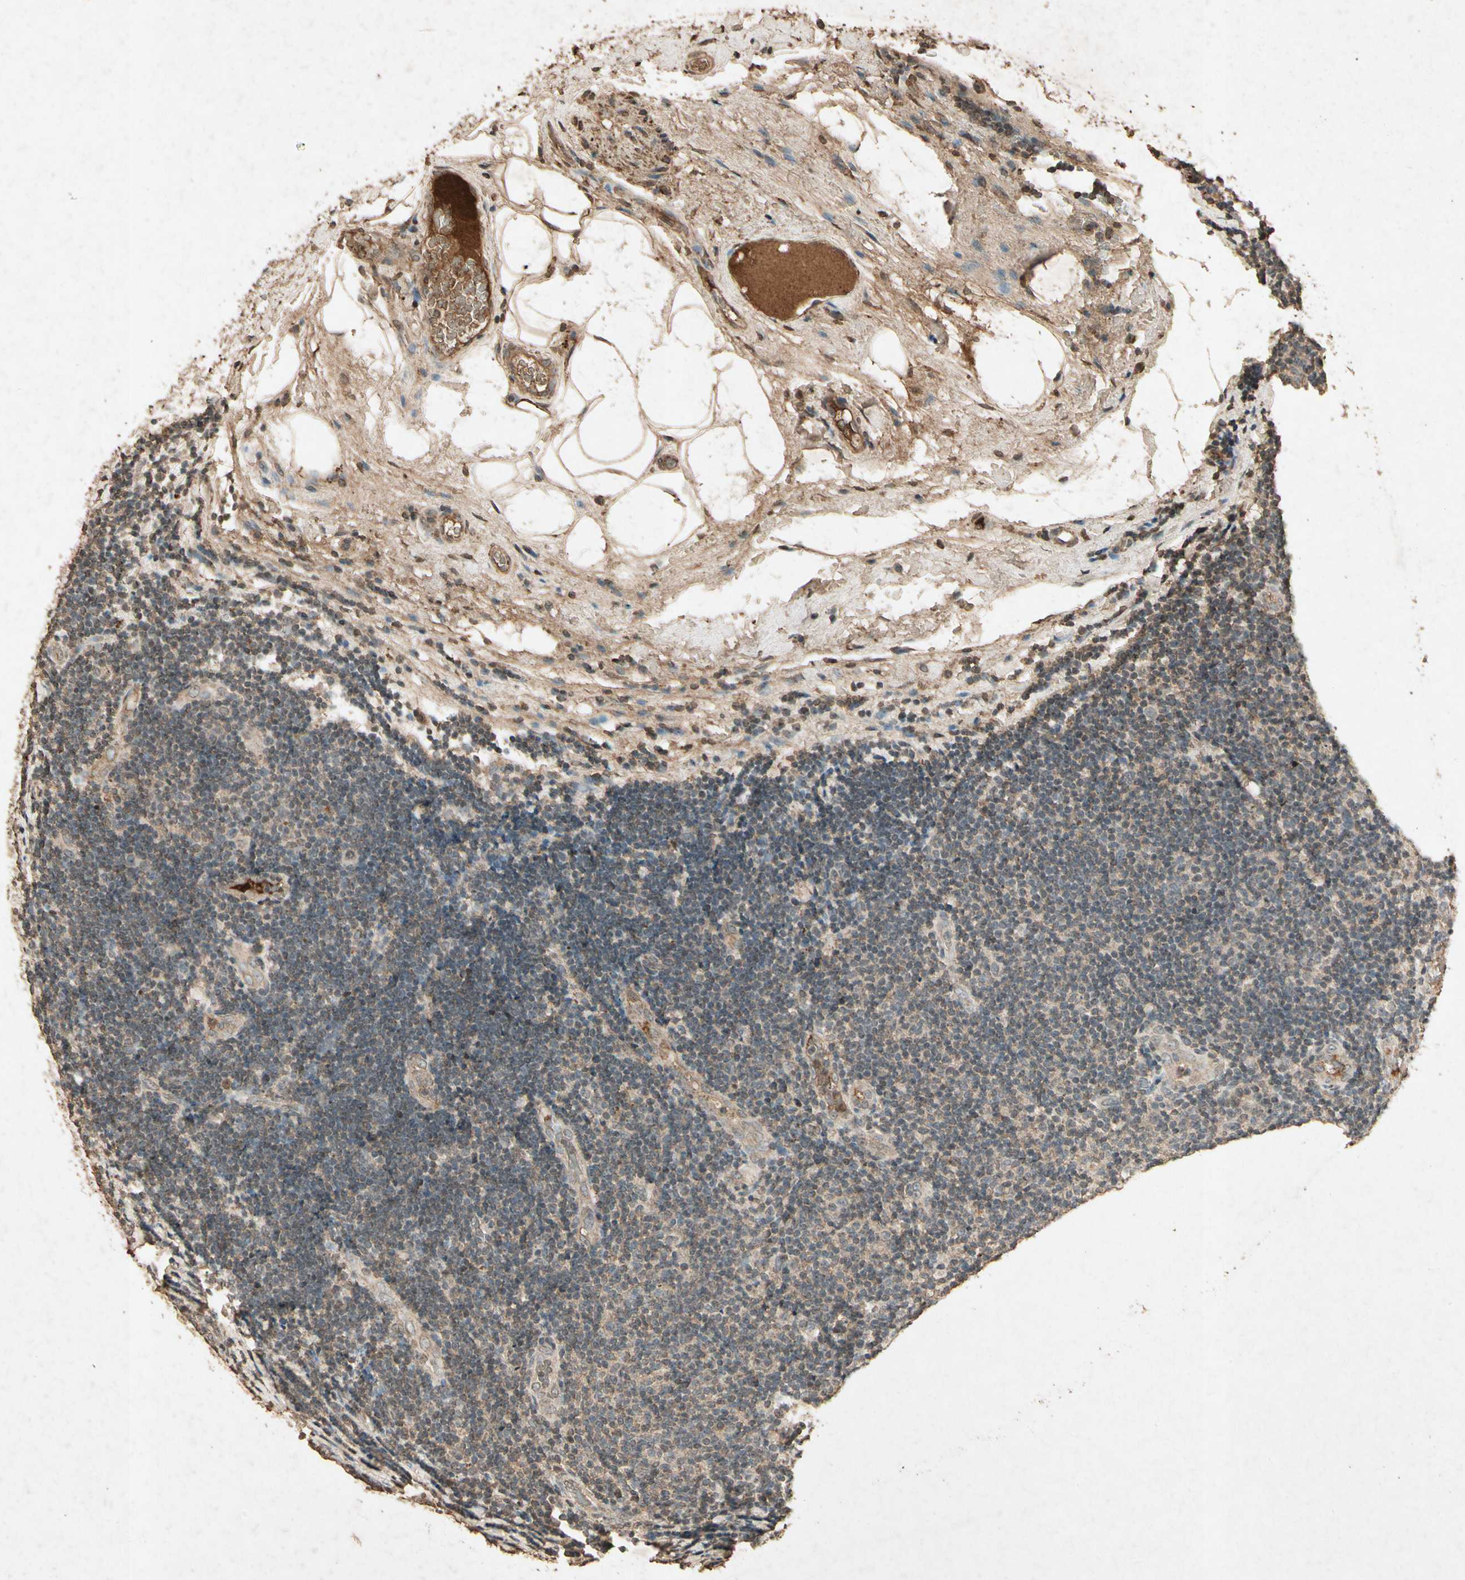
{"staining": {"intensity": "weak", "quantity": "25%-75%", "location": "cytoplasmic/membranous"}, "tissue": "lymphoma", "cell_type": "Tumor cells", "image_type": "cancer", "snomed": [{"axis": "morphology", "description": "Malignant lymphoma, non-Hodgkin's type, Low grade"}, {"axis": "topography", "description": "Lymph node"}], "caption": "A histopathology image of low-grade malignant lymphoma, non-Hodgkin's type stained for a protein demonstrates weak cytoplasmic/membranous brown staining in tumor cells.", "gene": "GC", "patient": {"sex": "male", "age": 83}}